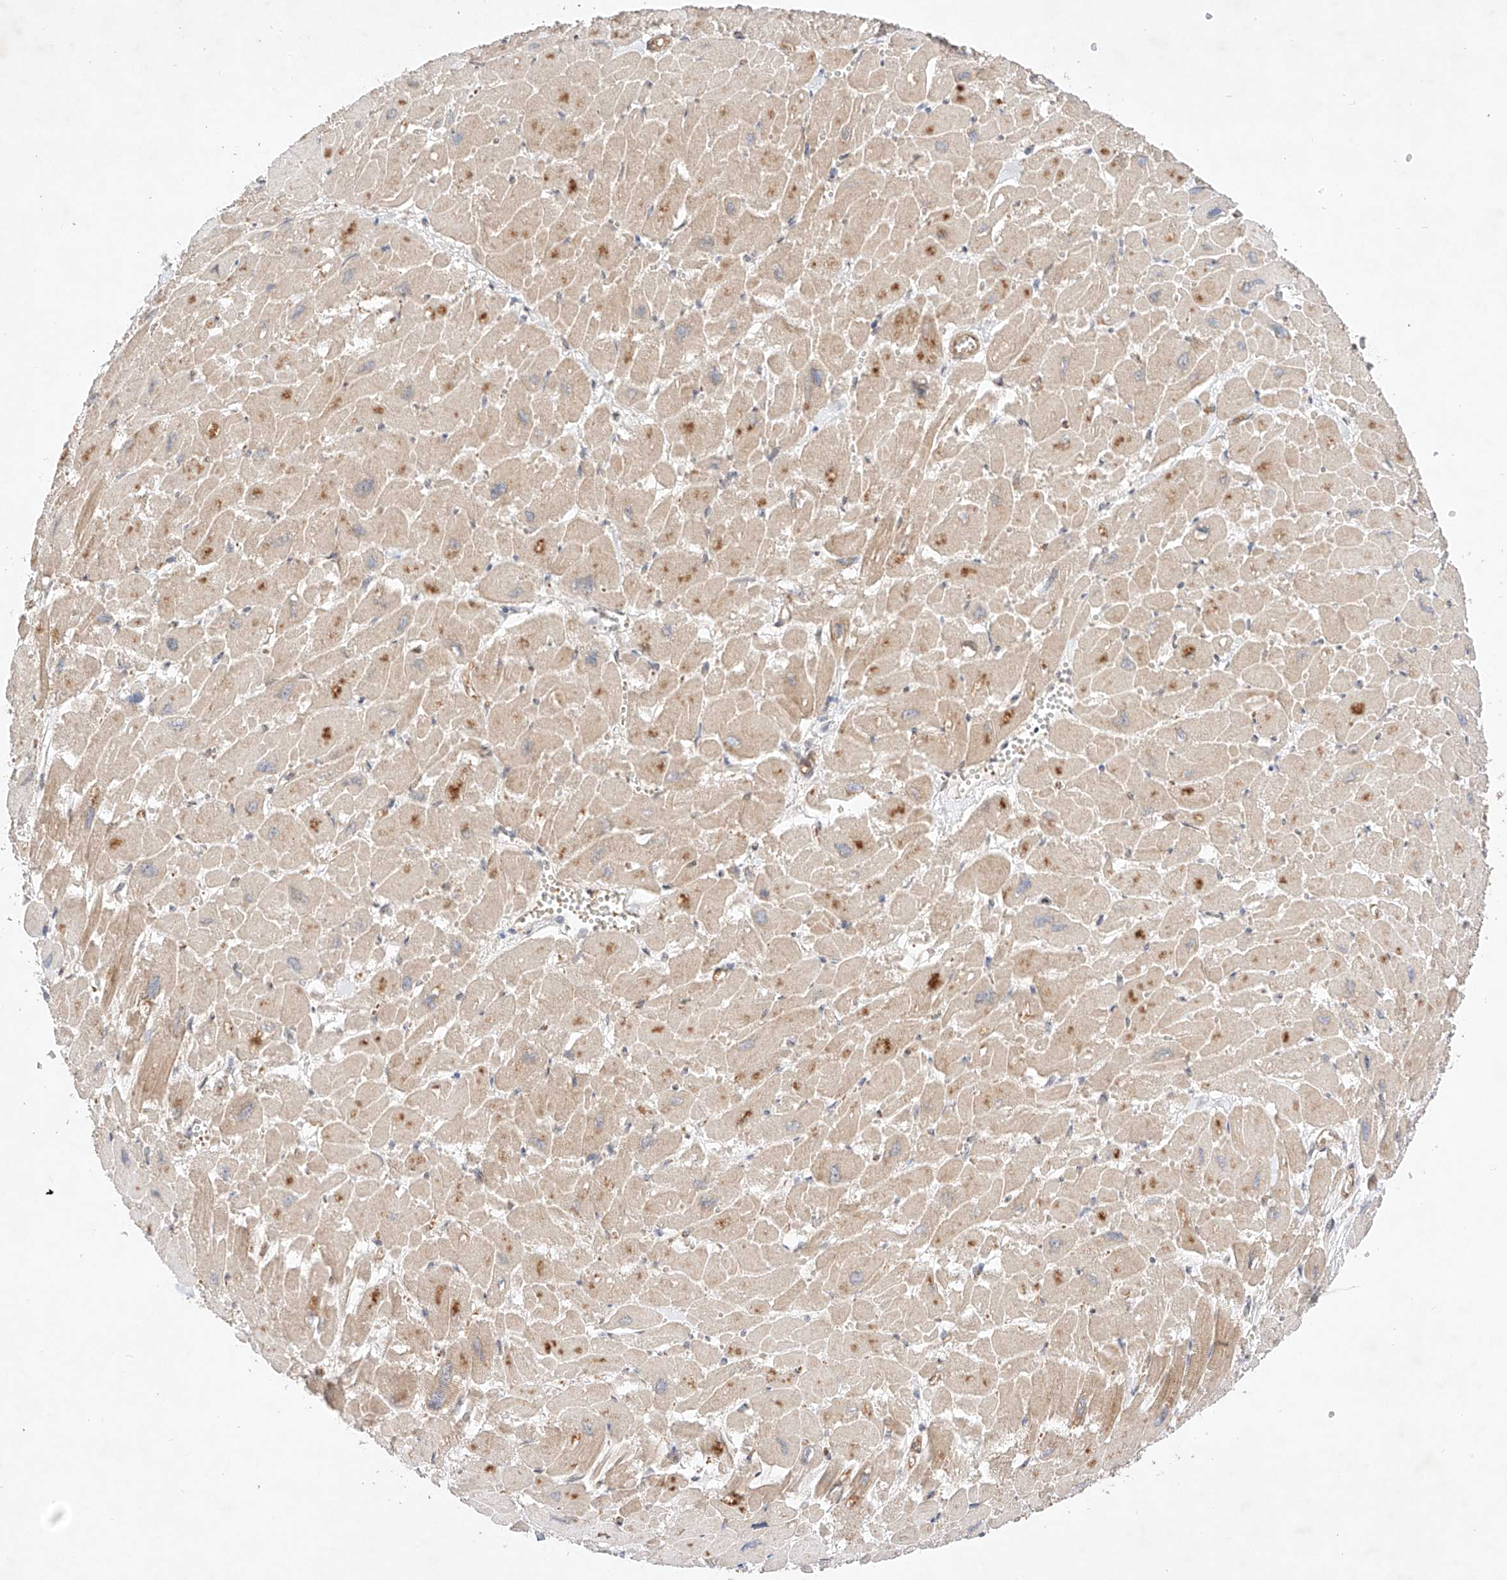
{"staining": {"intensity": "strong", "quantity": "<25%", "location": "cytoplasmic/membranous"}, "tissue": "heart muscle", "cell_type": "Cardiomyocytes", "image_type": "normal", "snomed": [{"axis": "morphology", "description": "Normal tissue, NOS"}, {"axis": "topography", "description": "Heart"}], "caption": "Strong cytoplasmic/membranous protein positivity is identified in approximately <25% of cardiomyocytes in heart muscle. The staining was performed using DAB (3,3'-diaminobenzidine) to visualize the protein expression in brown, while the nuclei were stained in blue with hematoxylin (Magnification: 20x).", "gene": "ZNF124", "patient": {"sex": "male", "age": 54}}